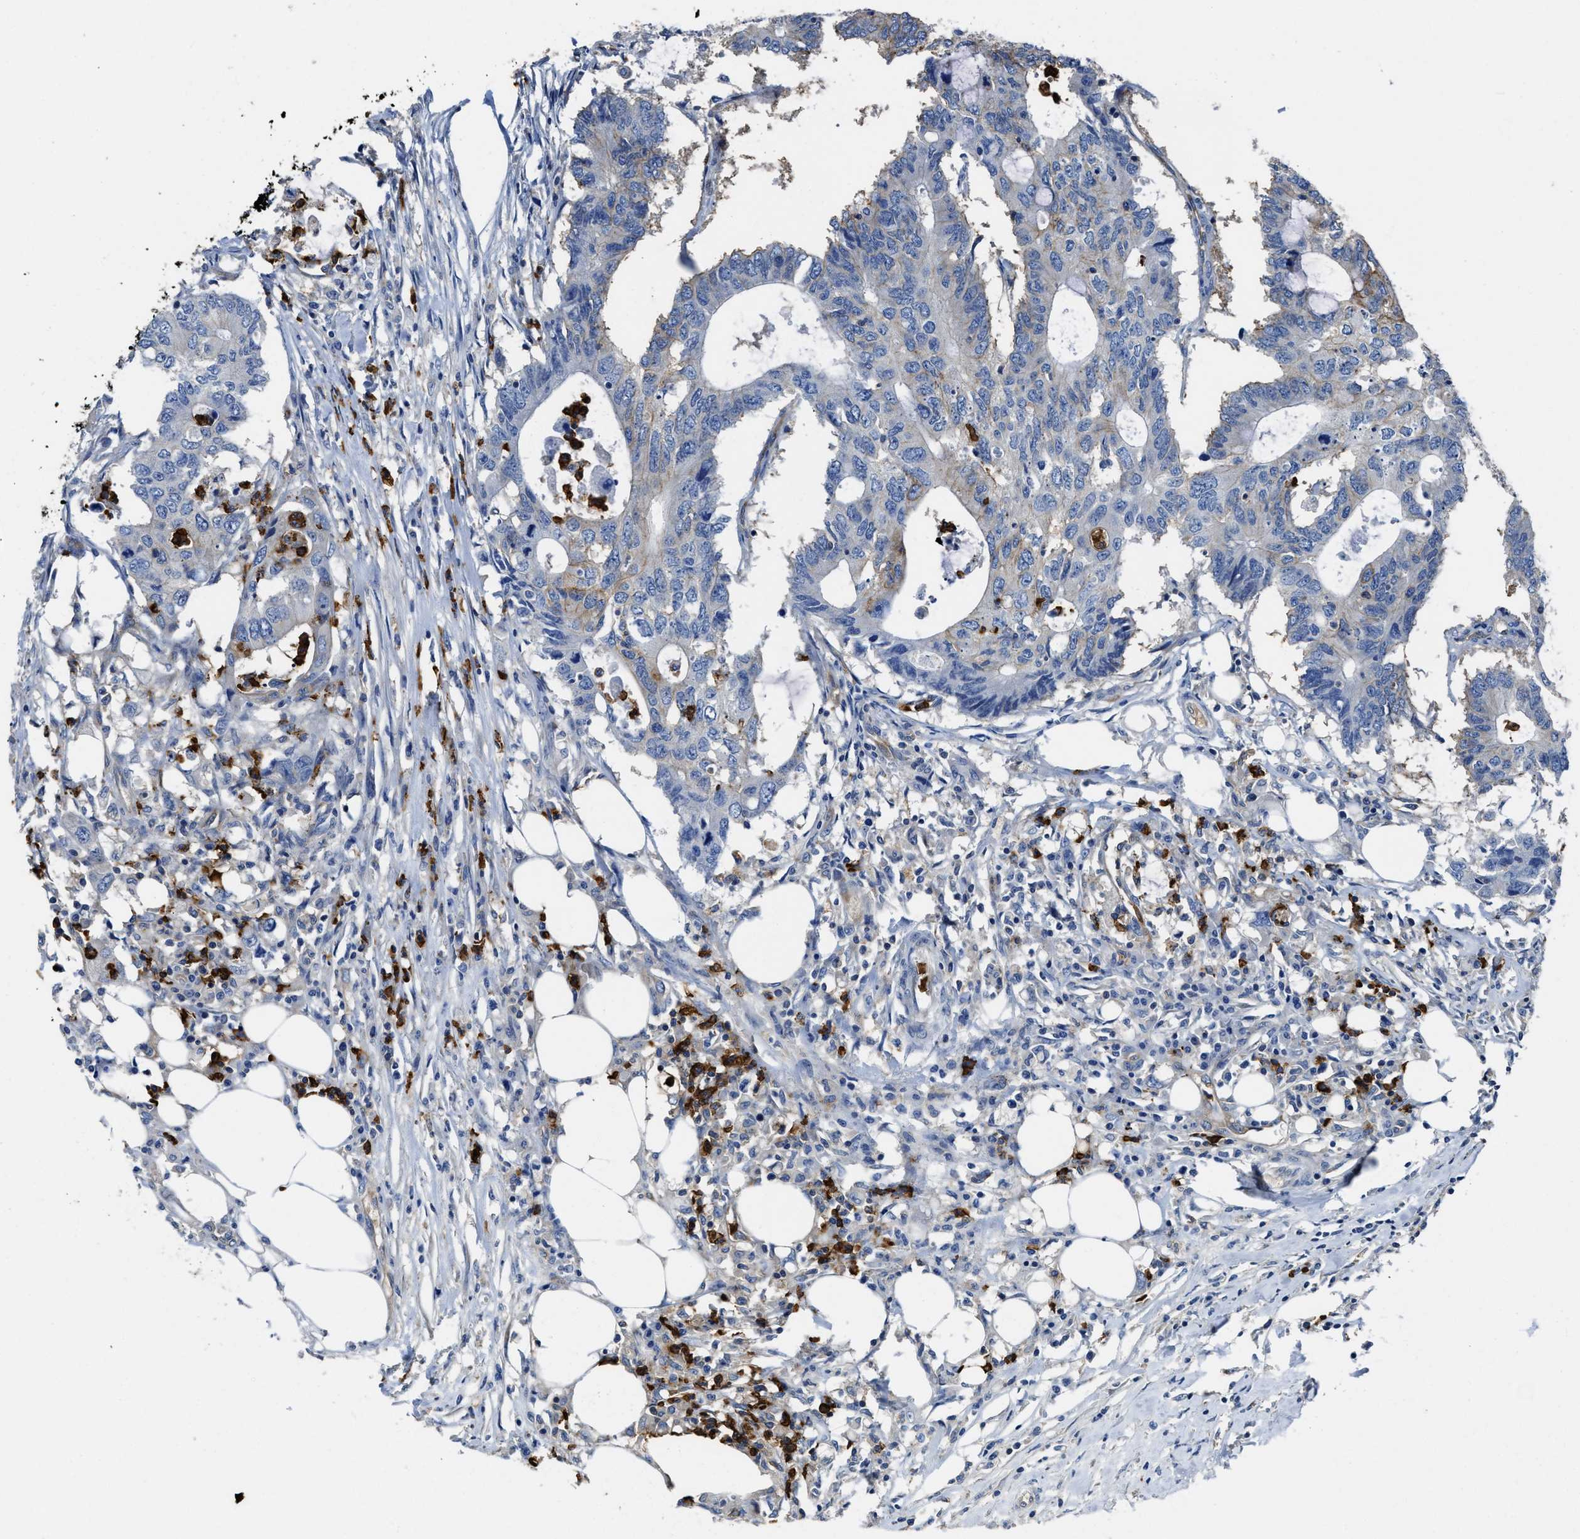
{"staining": {"intensity": "negative", "quantity": "none", "location": "none"}, "tissue": "colorectal cancer", "cell_type": "Tumor cells", "image_type": "cancer", "snomed": [{"axis": "morphology", "description": "Adenocarcinoma, NOS"}, {"axis": "topography", "description": "Colon"}], "caption": "The micrograph shows no significant staining in tumor cells of colorectal cancer (adenocarcinoma).", "gene": "TRAF6", "patient": {"sex": "male", "age": 71}}